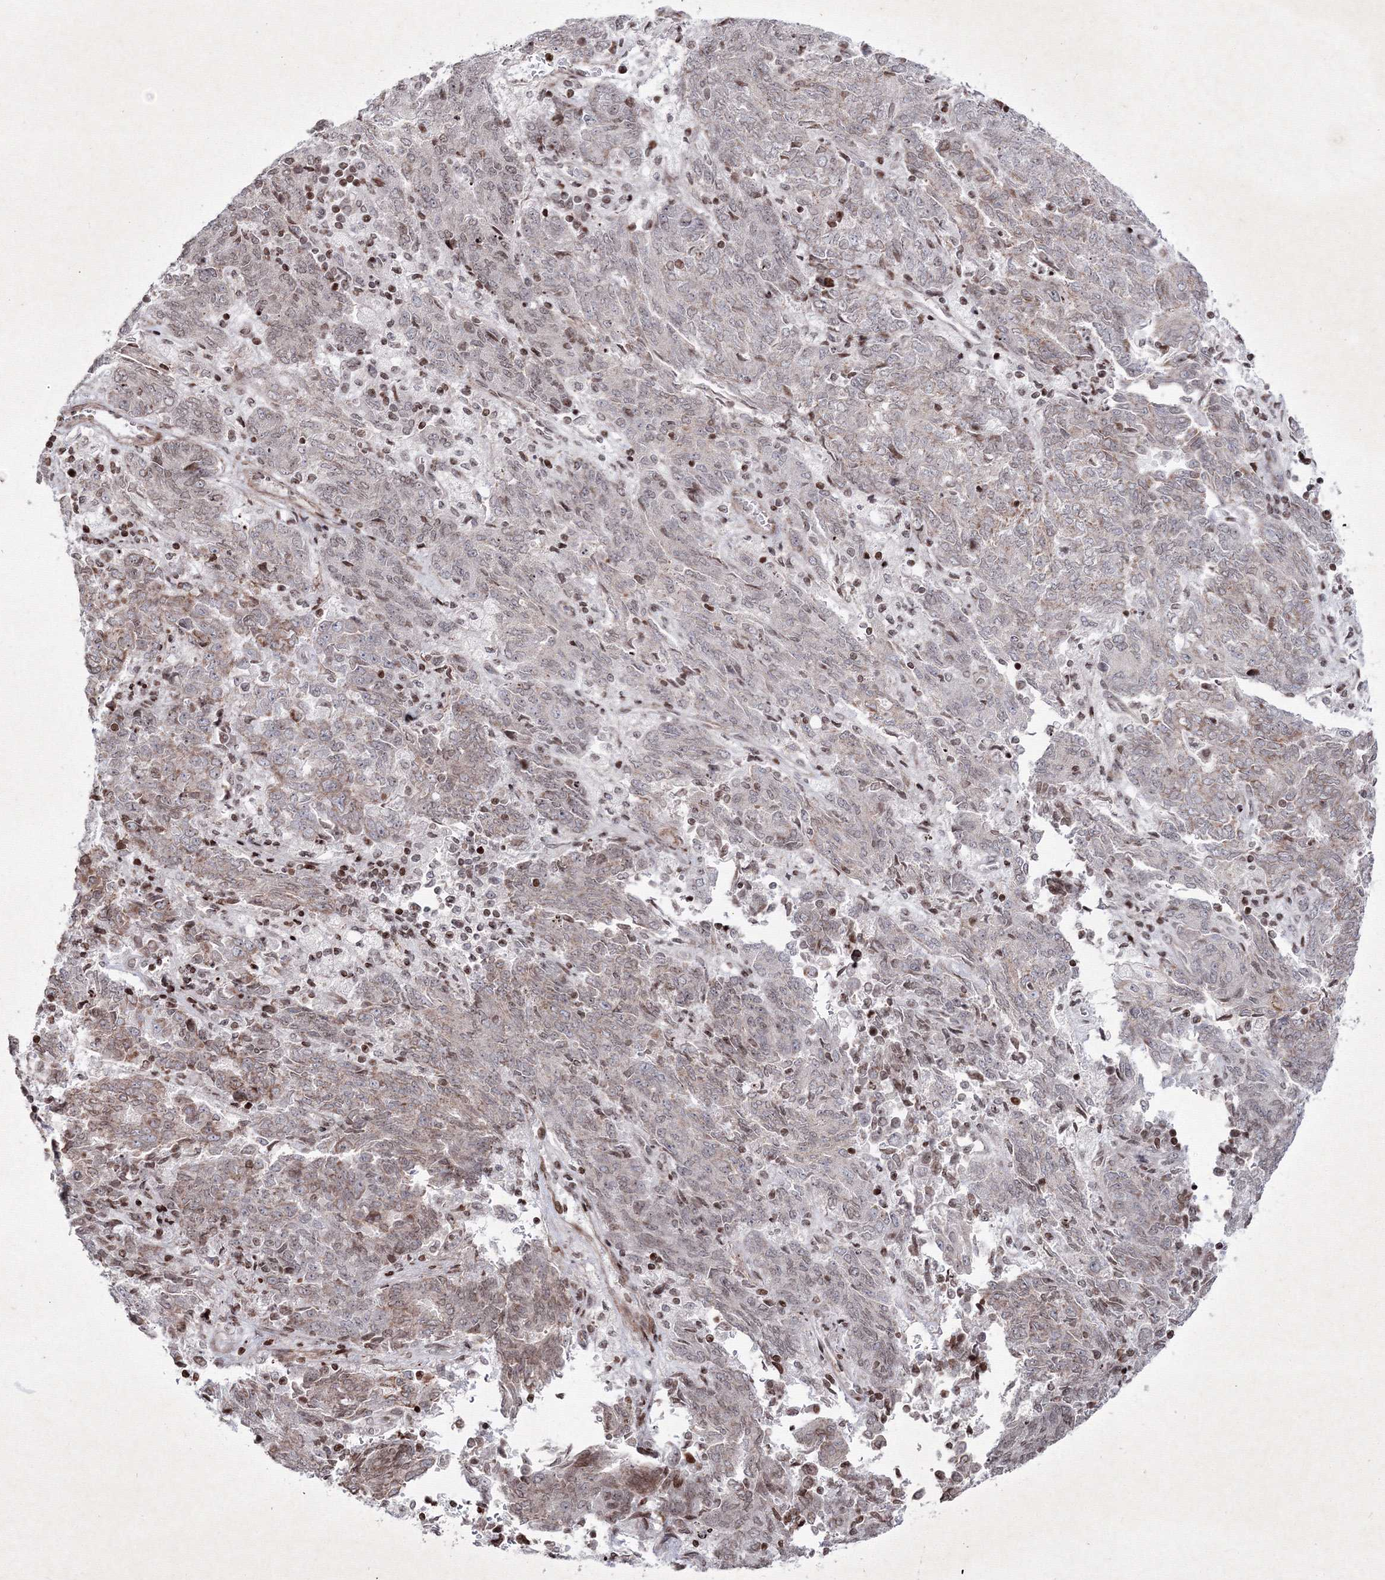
{"staining": {"intensity": "weak", "quantity": "<25%", "location": "nuclear"}, "tissue": "endometrial cancer", "cell_type": "Tumor cells", "image_type": "cancer", "snomed": [{"axis": "morphology", "description": "Adenocarcinoma, NOS"}, {"axis": "topography", "description": "Endometrium"}], "caption": "The image displays no staining of tumor cells in endometrial cancer. The staining is performed using DAB brown chromogen with nuclei counter-stained in using hematoxylin.", "gene": "SMIM29", "patient": {"sex": "female", "age": 80}}